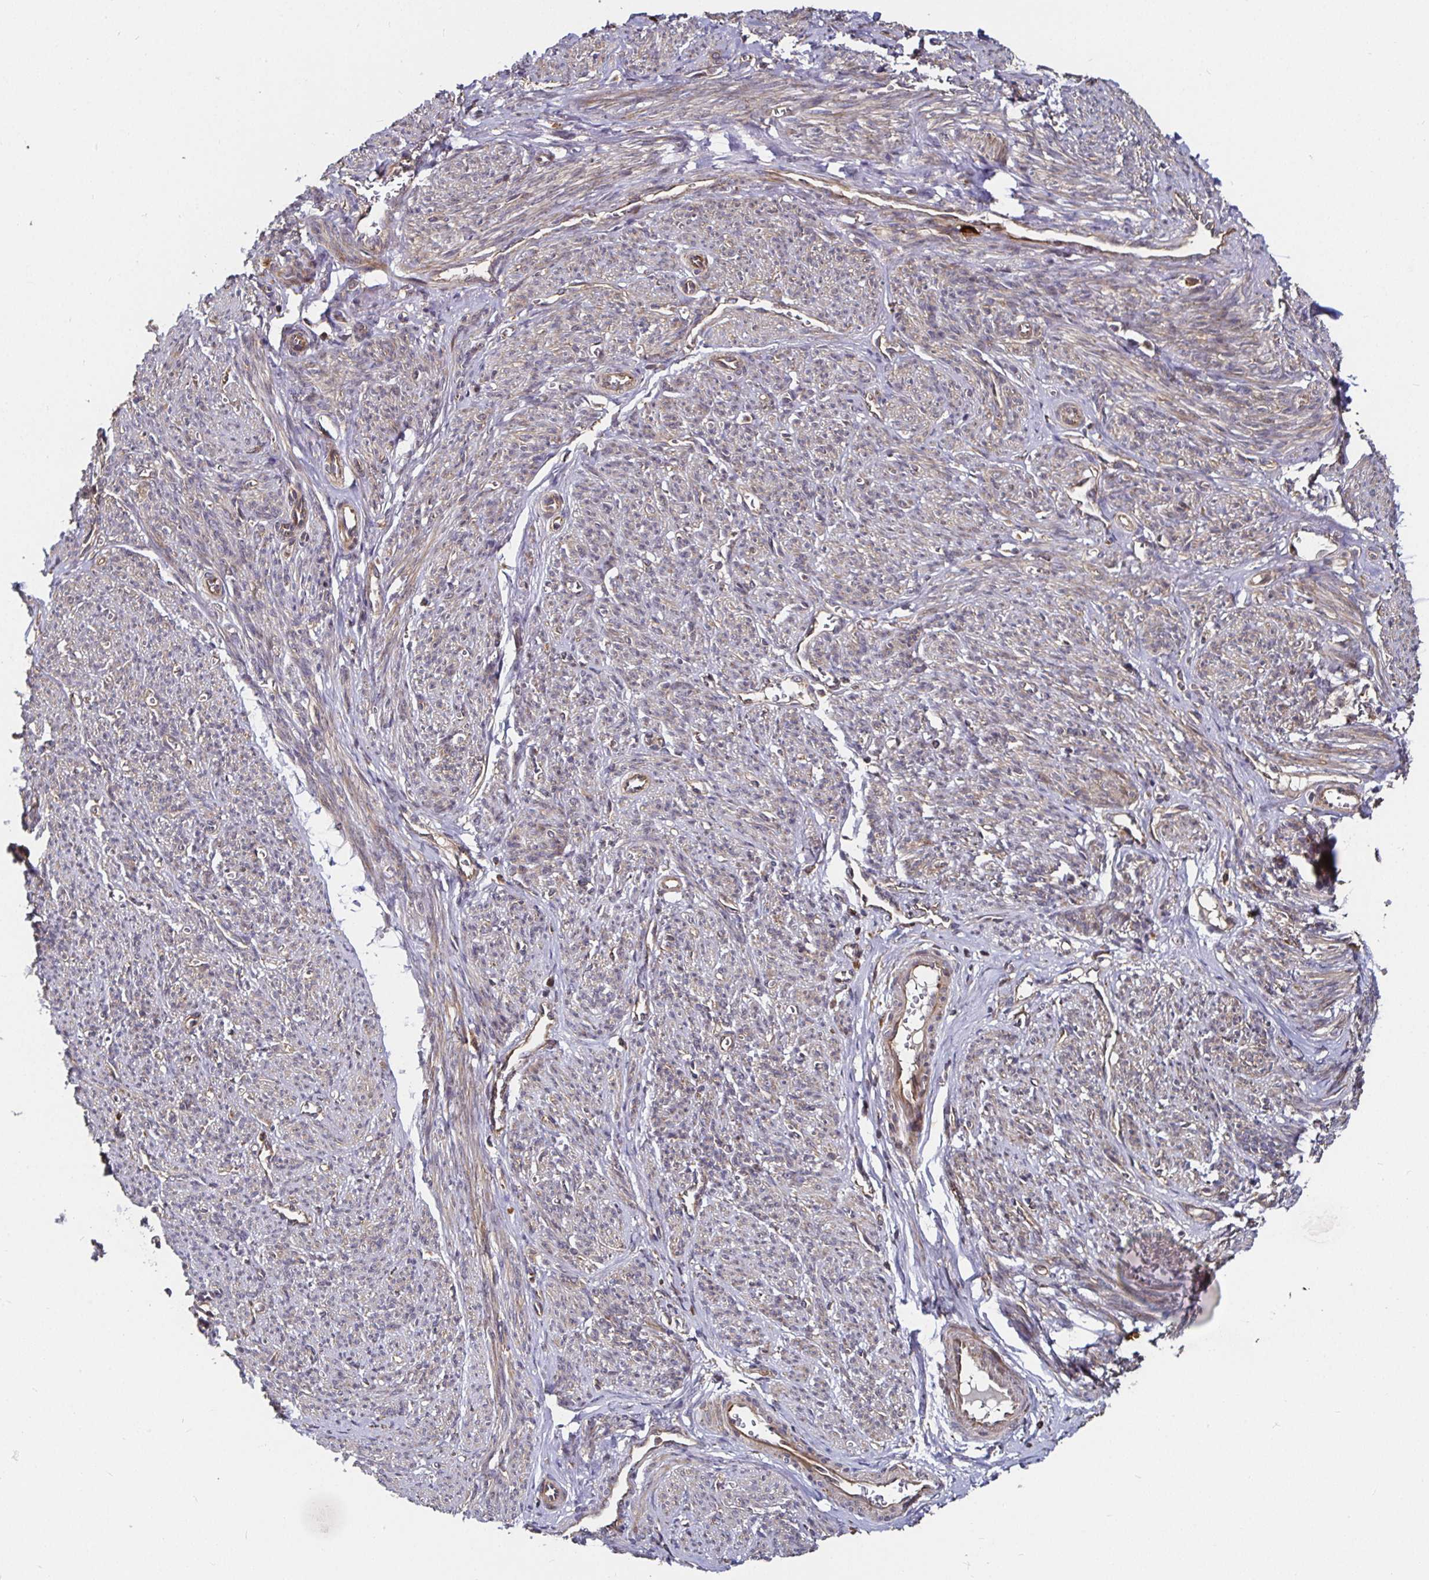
{"staining": {"intensity": "moderate", "quantity": "25%-75%", "location": "cytoplasmic/membranous"}, "tissue": "smooth muscle", "cell_type": "Smooth muscle cells", "image_type": "normal", "snomed": [{"axis": "morphology", "description": "Normal tissue, NOS"}, {"axis": "topography", "description": "Smooth muscle"}], "caption": "Smooth muscle cells demonstrate moderate cytoplasmic/membranous expression in about 25%-75% of cells in unremarkable smooth muscle. (Brightfield microscopy of DAB IHC at high magnification).", "gene": "MLST8", "patient": {"sex": "female", "age": 65}}